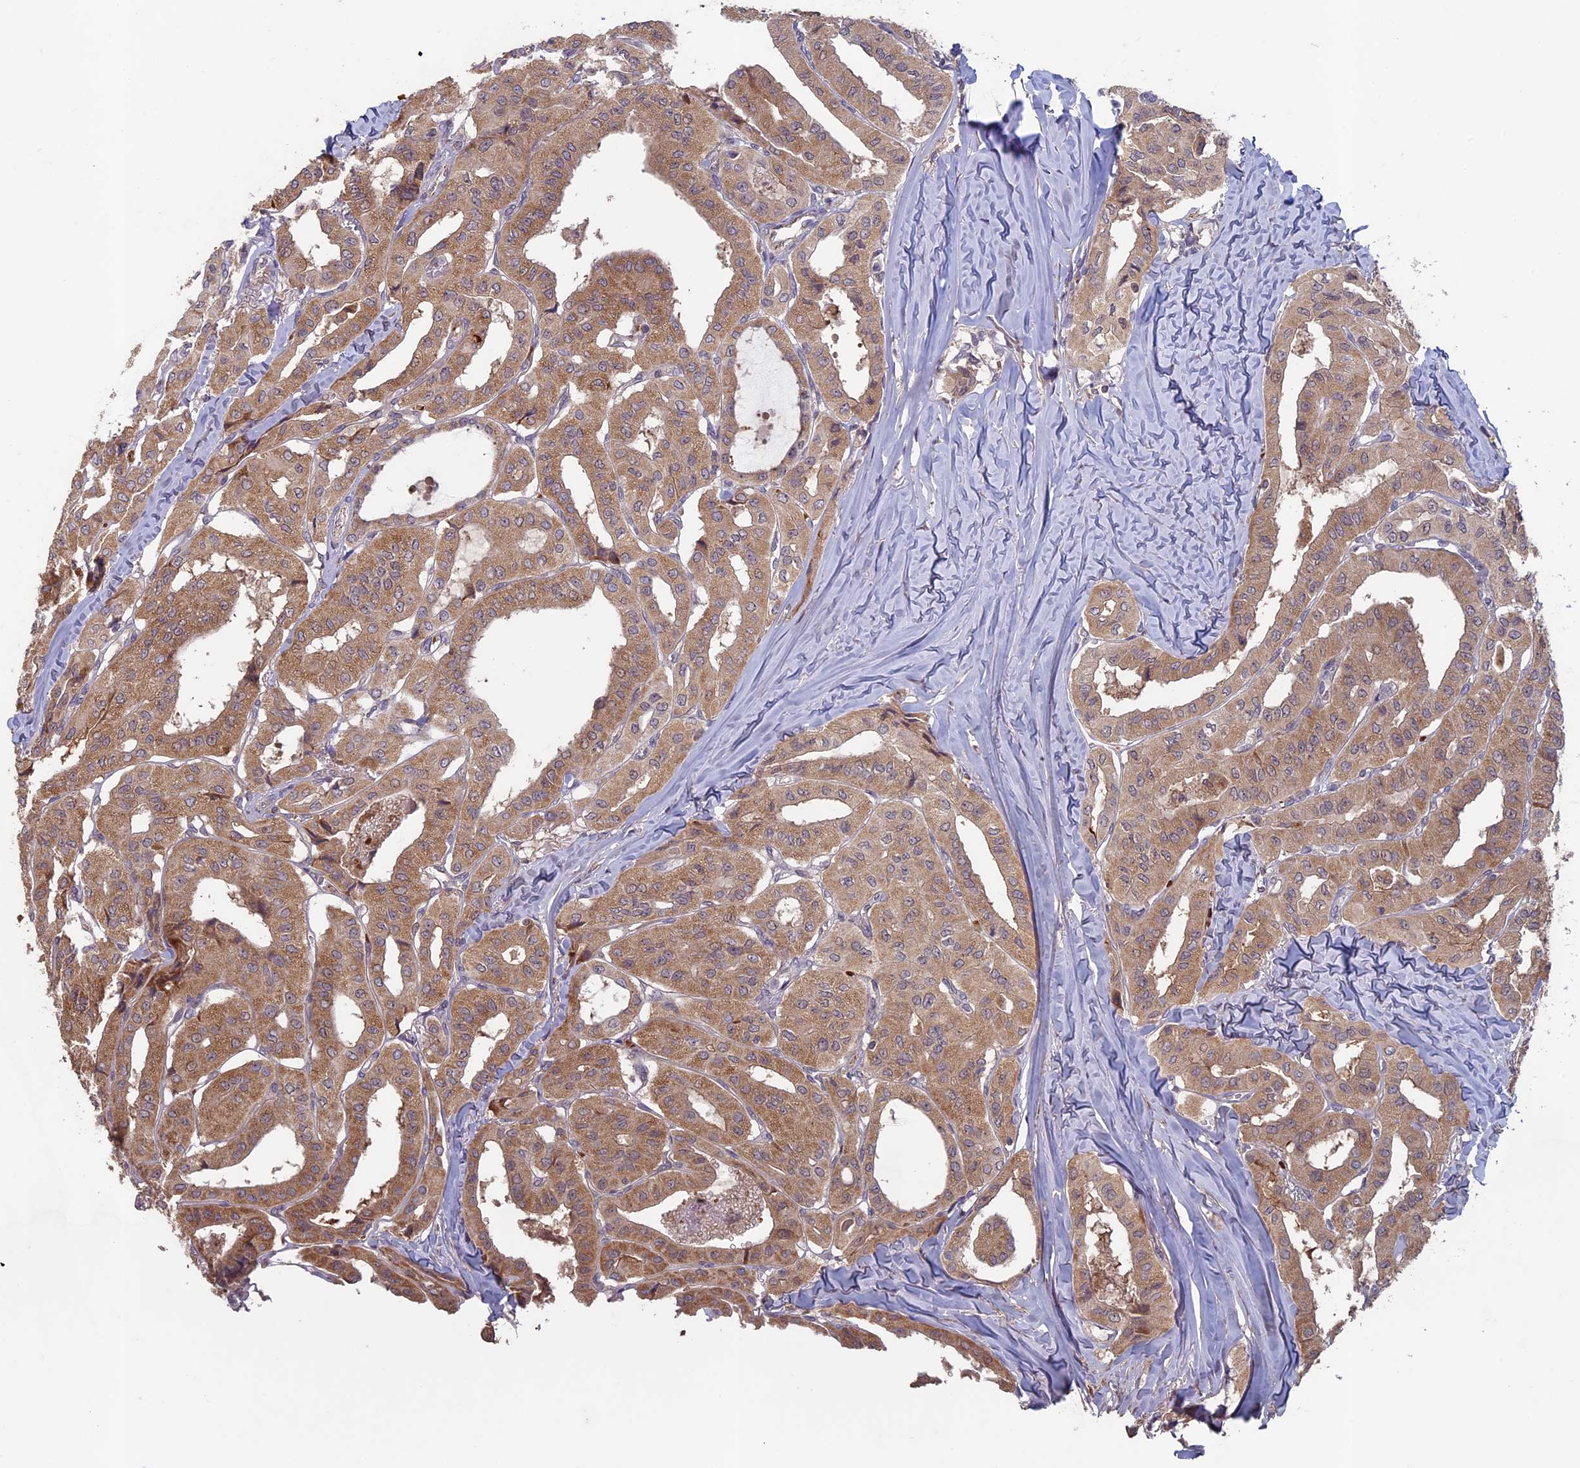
{"staining": {"intensity": "moderate", "quantity": ">75%", "location": "cytoplasmic/membranous"}, "tissue": "thyroid cancer", "cell_type": "Tumor cells", "image_type": "cancer", "snomed": [{"axis": "morphology", "description": "Papillary adenocarcinoma, NOS"}, {"axis": "topography", "description": "Thyroid gland"}], "caption": "Protein expression analysis of human thyroid papillary adenocarcinoma reveals moderate cytoplasmic/membranous expression in about >75% of tumor cells.", "gene": "RCCD1", "patient": {"sex": "female", "age": 59}}